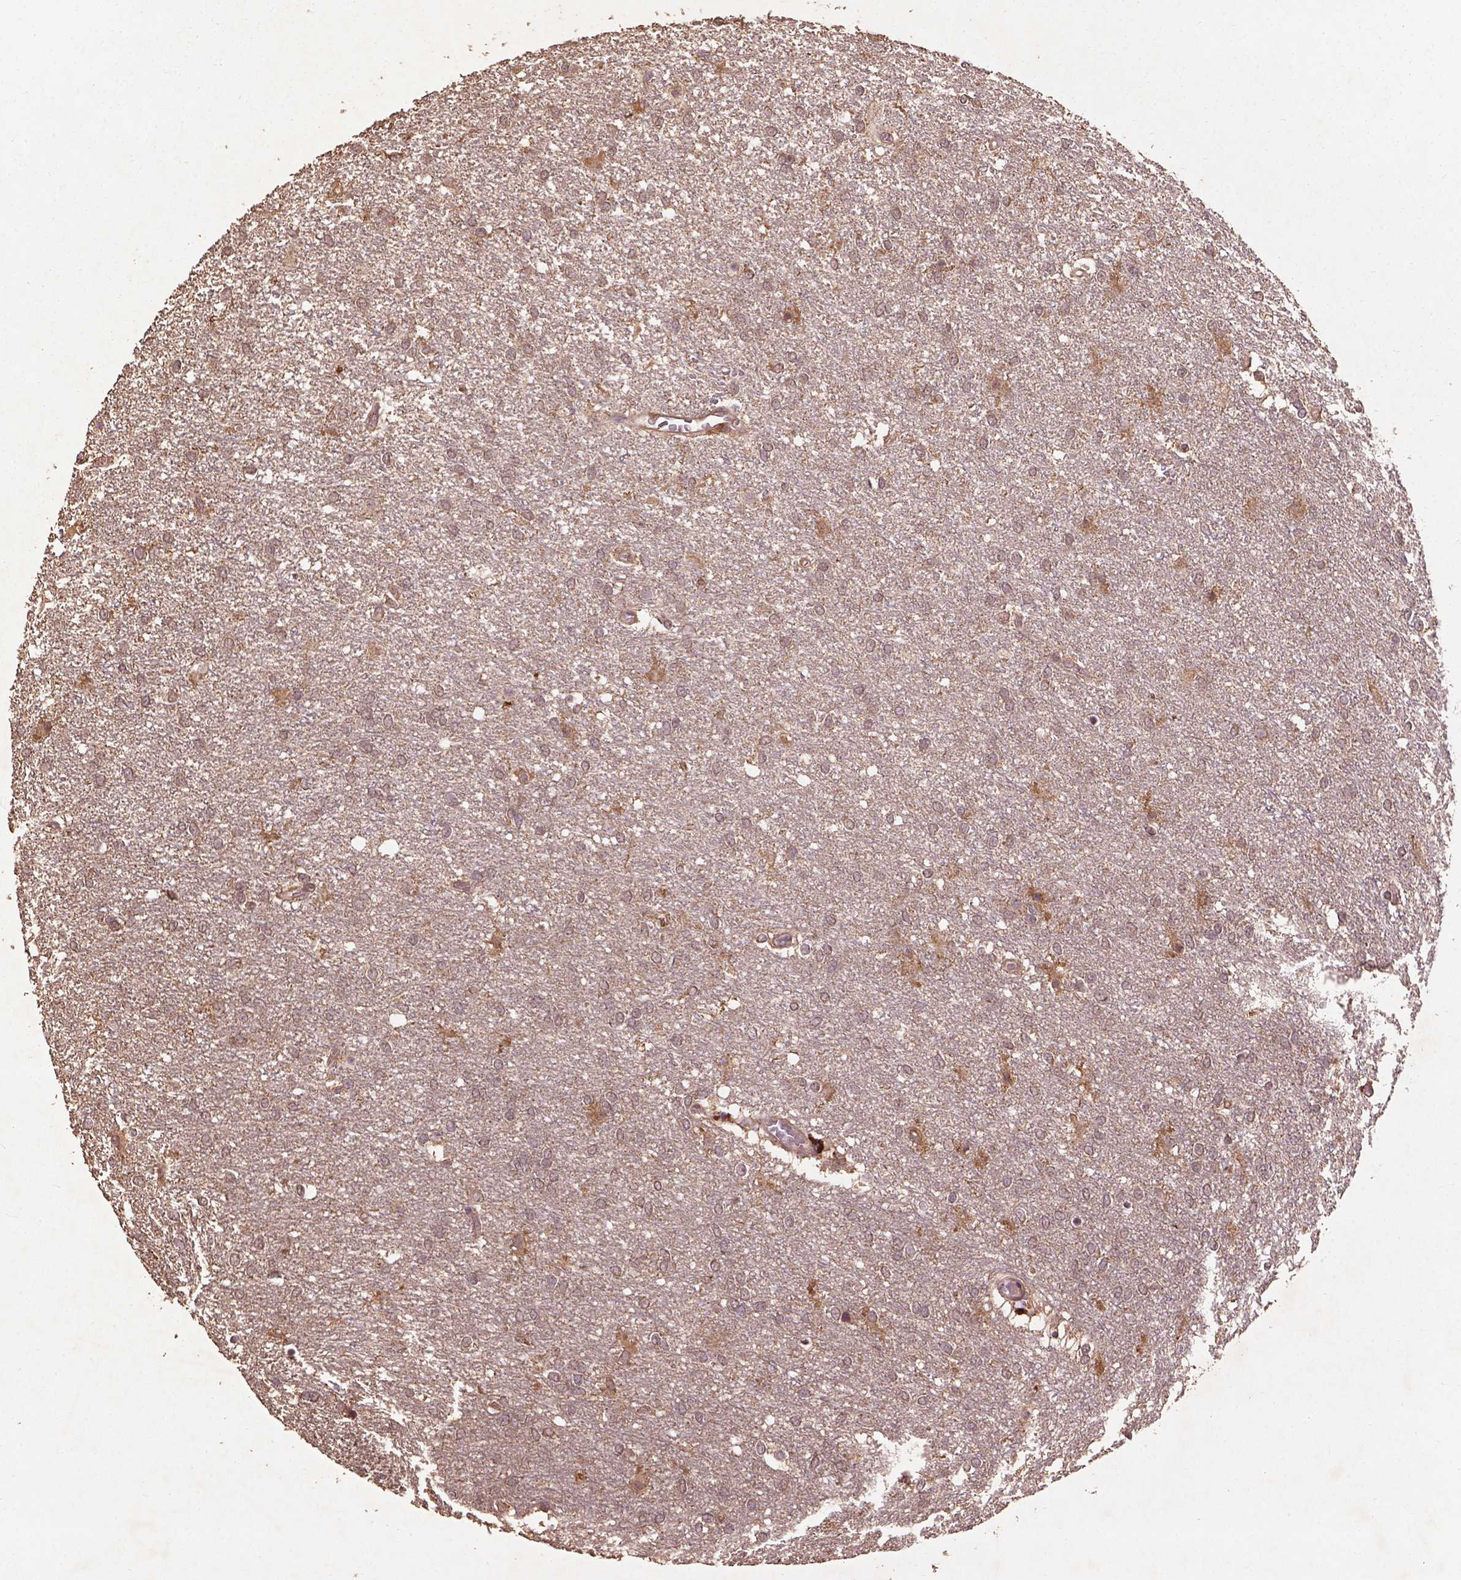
{"staining": {"intensity": "weak", "quantity": ">75%", "location": "cytoplasmic/membranous"}, "tissue": "glioma", "cell_type": "Tumor cells", "image_type": "cancer", "snomed": [{"axis": "morphology", "description": "Glioma, malignant, High grade"}, {"axis": "topography", "description": "Brain"}], "caption": "Human glioma stained with a brown dye reveals weak cytoplasmic/membranous positive staining in approximately >75% of tumor cells.", "gene": "BABAM1", "patient": {"sex": "female", "age": 61}}